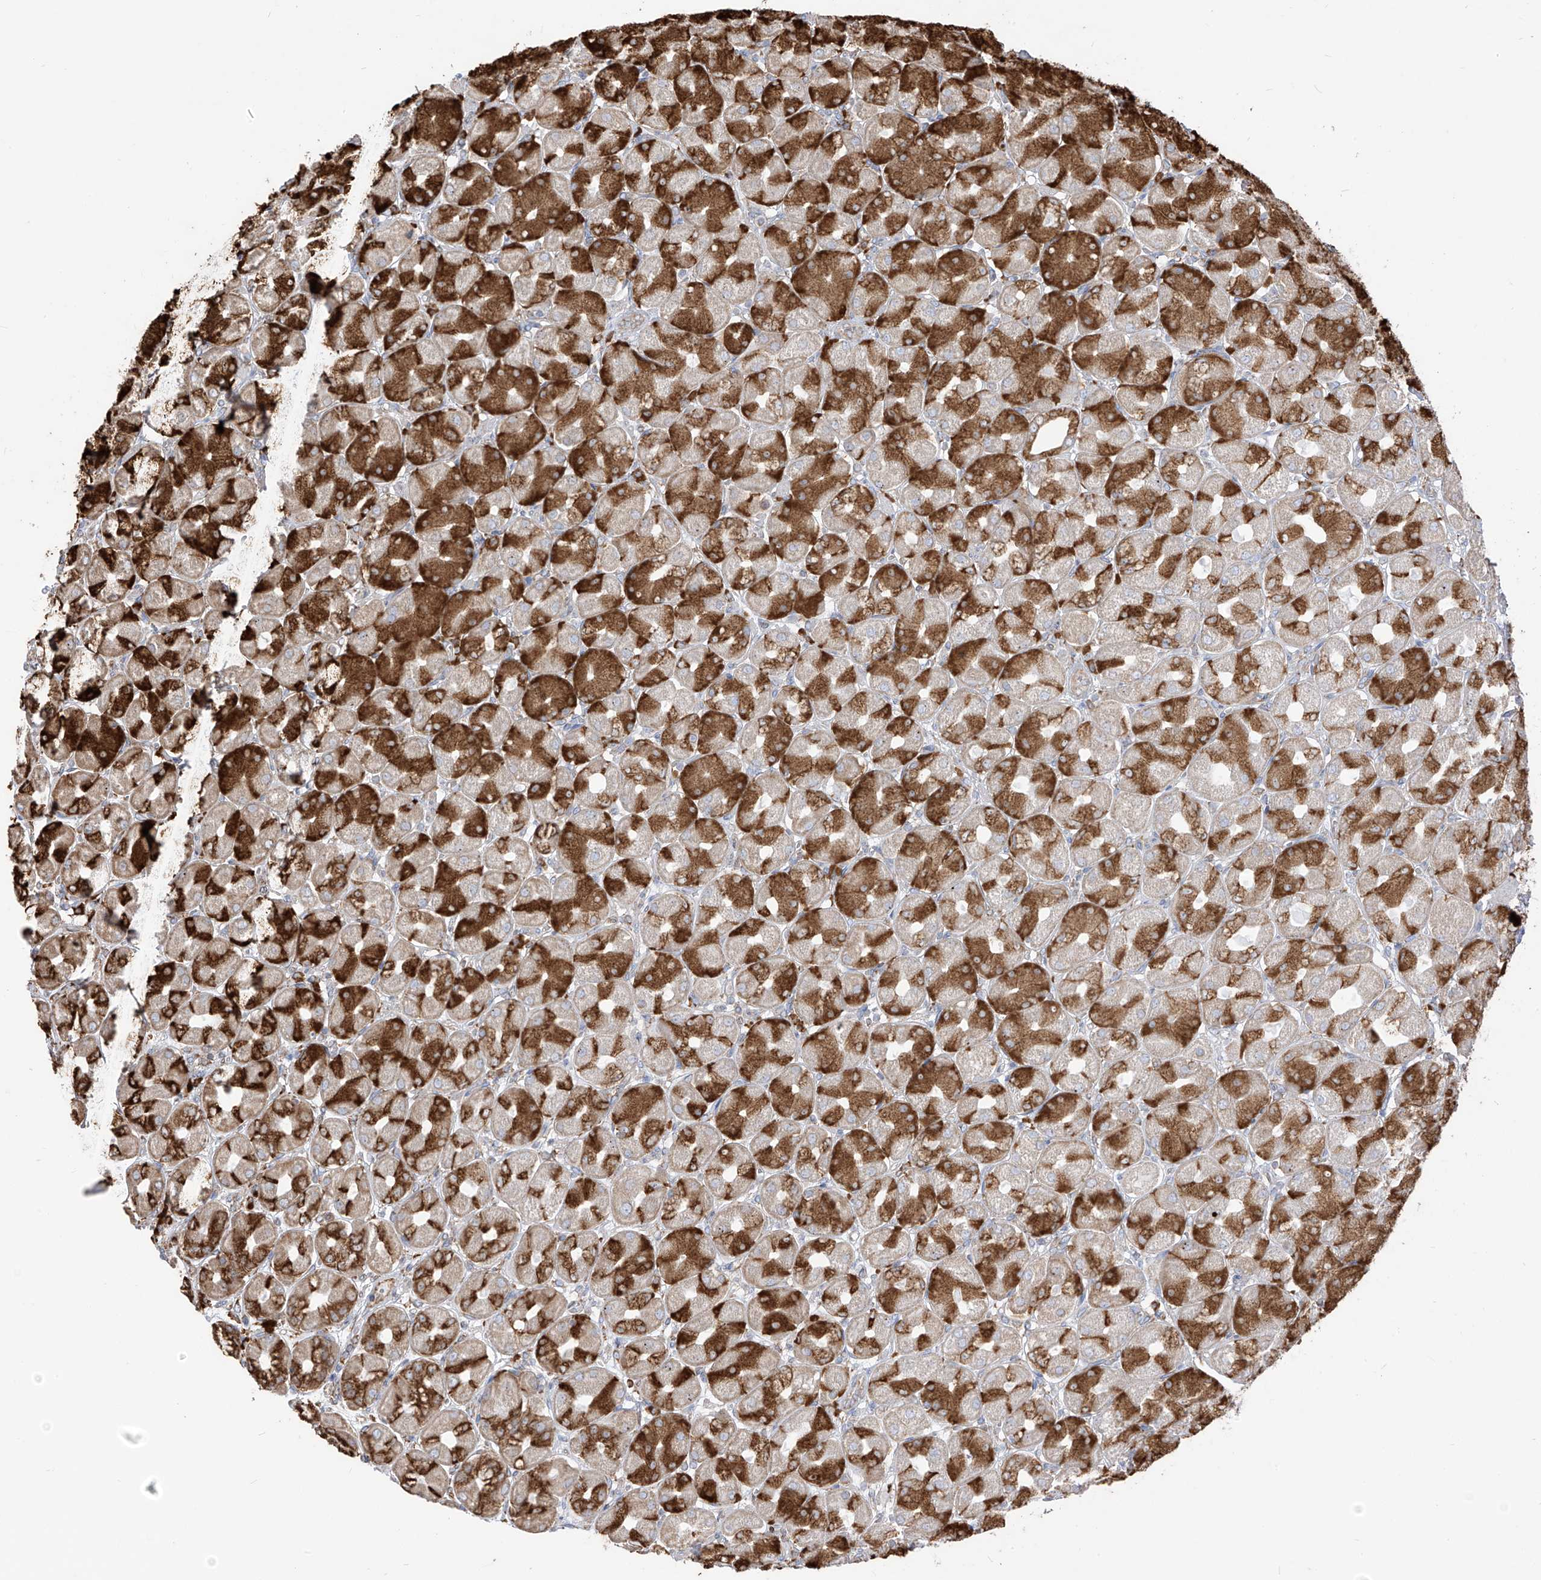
{"staining": {"intensity": "strong", "quantity": "25%-75%", "location": "cytoplasmic/membranous"}, "tissue": "stomach", "cell_type": "Glandular cells", "image_type": "normal", "snomed": [{"axis": "morphology", "description": "Normal tissue, NOS"}, {"axis": "topography", "description": "Stomach, upper"}], "caption": "Strong cytoplasmic/membranous protein positivity is seen in about 25%-75% of glandular cells in stomach. (Stains: DAB (3,3'-diaminobenzidine) in brown, nuclei in blue, Microscopy: brightfield microscopy at high magnification).", "gene": "PDIA6", "patient": {"sex": "female", "age": 56}}